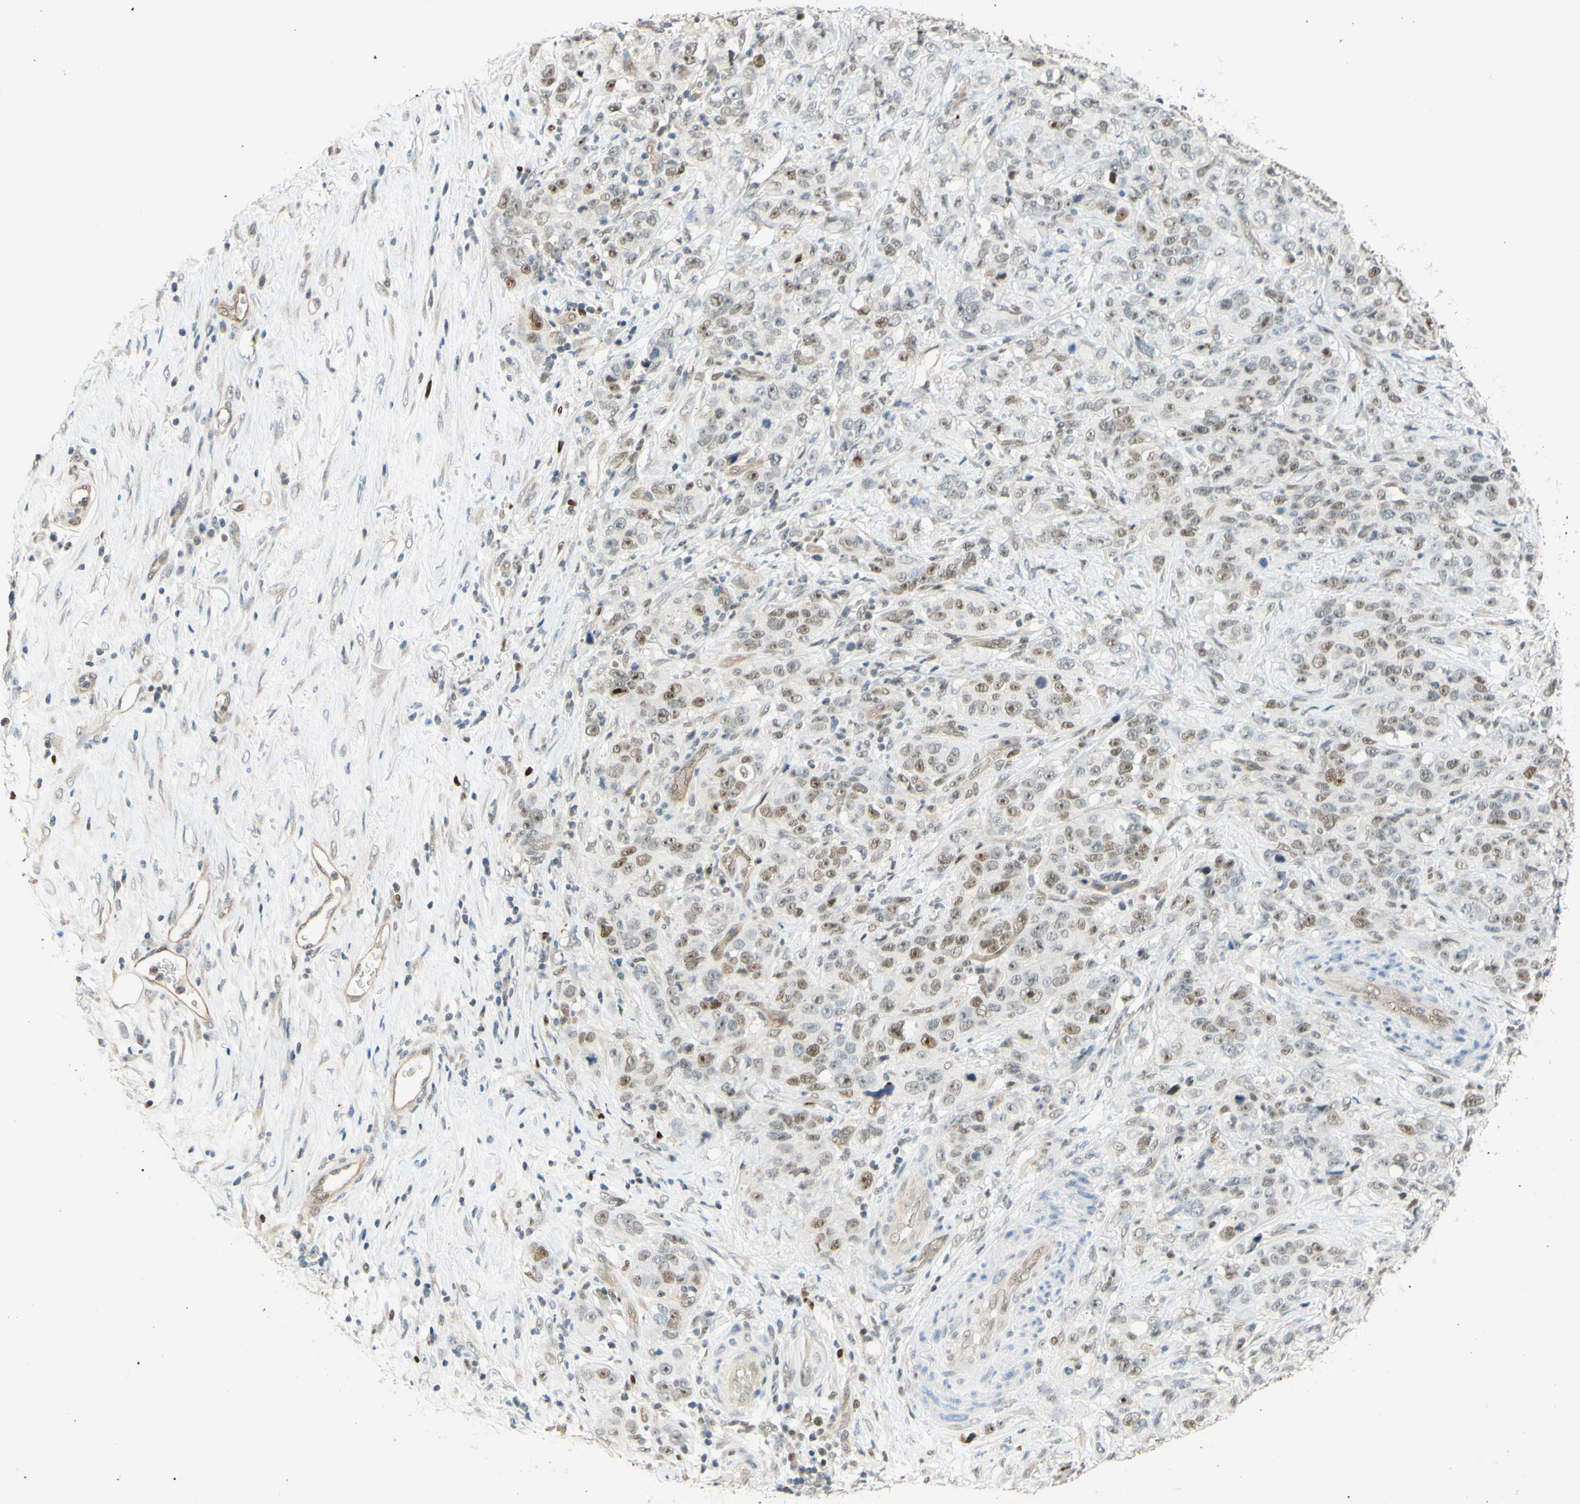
{"staining": {"intensity": "weak", "quantity": "25%-75%", "location": "nuclear"}, "tissue": "stomach cancer", "cell_type": "Tumor cells", "image_type": "cancer", "snomed": [{"axis": "morphology", "description": "Adenocarcinoma, NOS"}, {"axis": "topography", "description": "Stomach"}], "caption": "Stomach adenocarcinoma stained with IHC demonstrates weak nuclear positivity in about 25%-75% of tumor cells.", "gene": "POLB", "patient": {"sex": "male", "age": 48}}